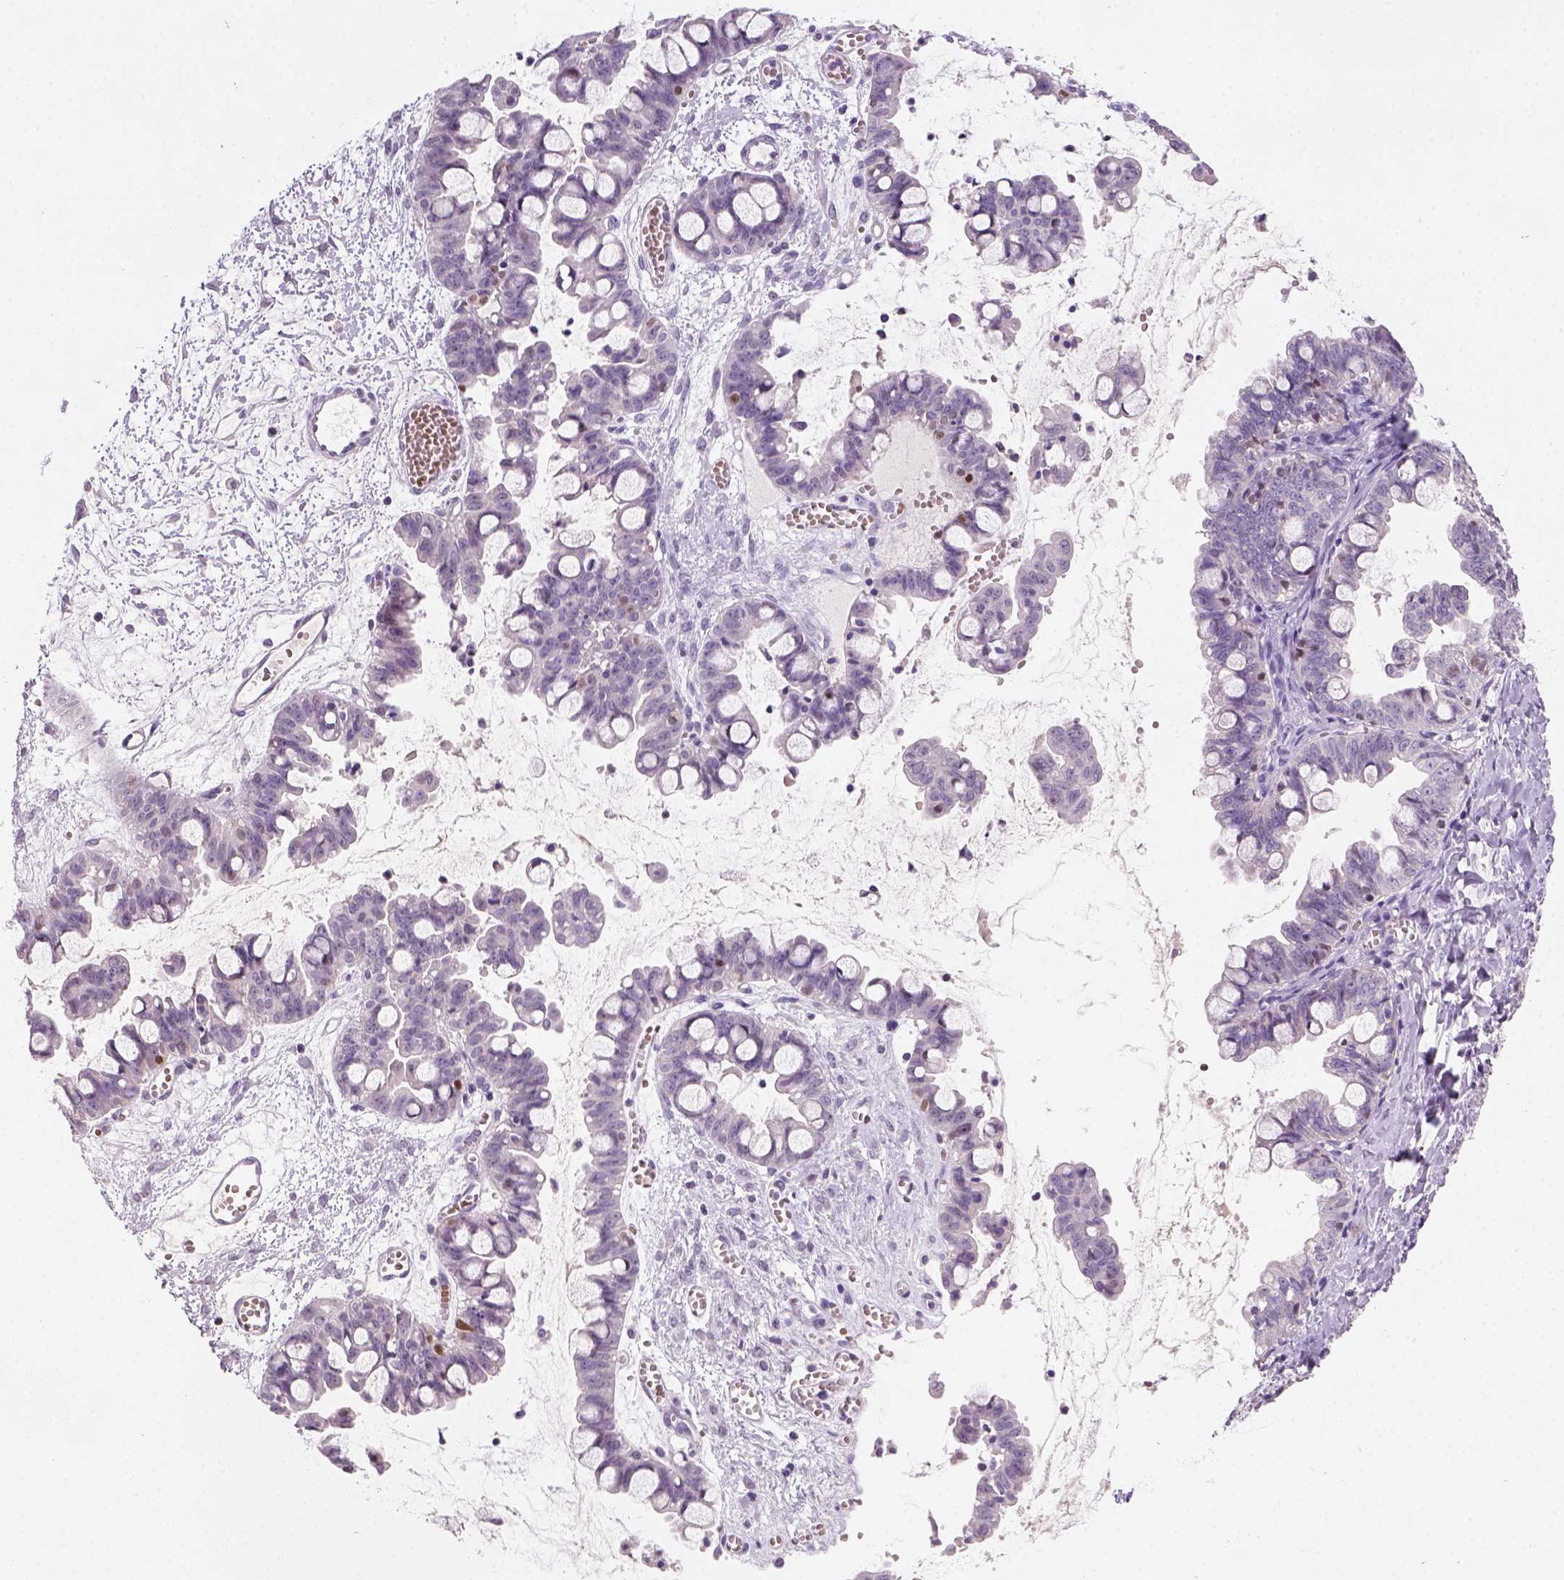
{"staining": {"intensity": "negative", "quantity": "none", "location": "none"}, "tissue": "ovarian cancer", "cell_type": "Tumor cells", "image_type": "cancer", "snomed": [{"axis": "morphology", "description": "Cystadenocarcinoma, mucinous, NOS"}, {"axis": "topography", "description": "Ovary"}], "caption": "Tumor cells are negative for protein expression in human ovarian mucinous cystadenocarcinoma.", "gene": "ZMAT4", "patient": {"sex": "female", "age": 63}}